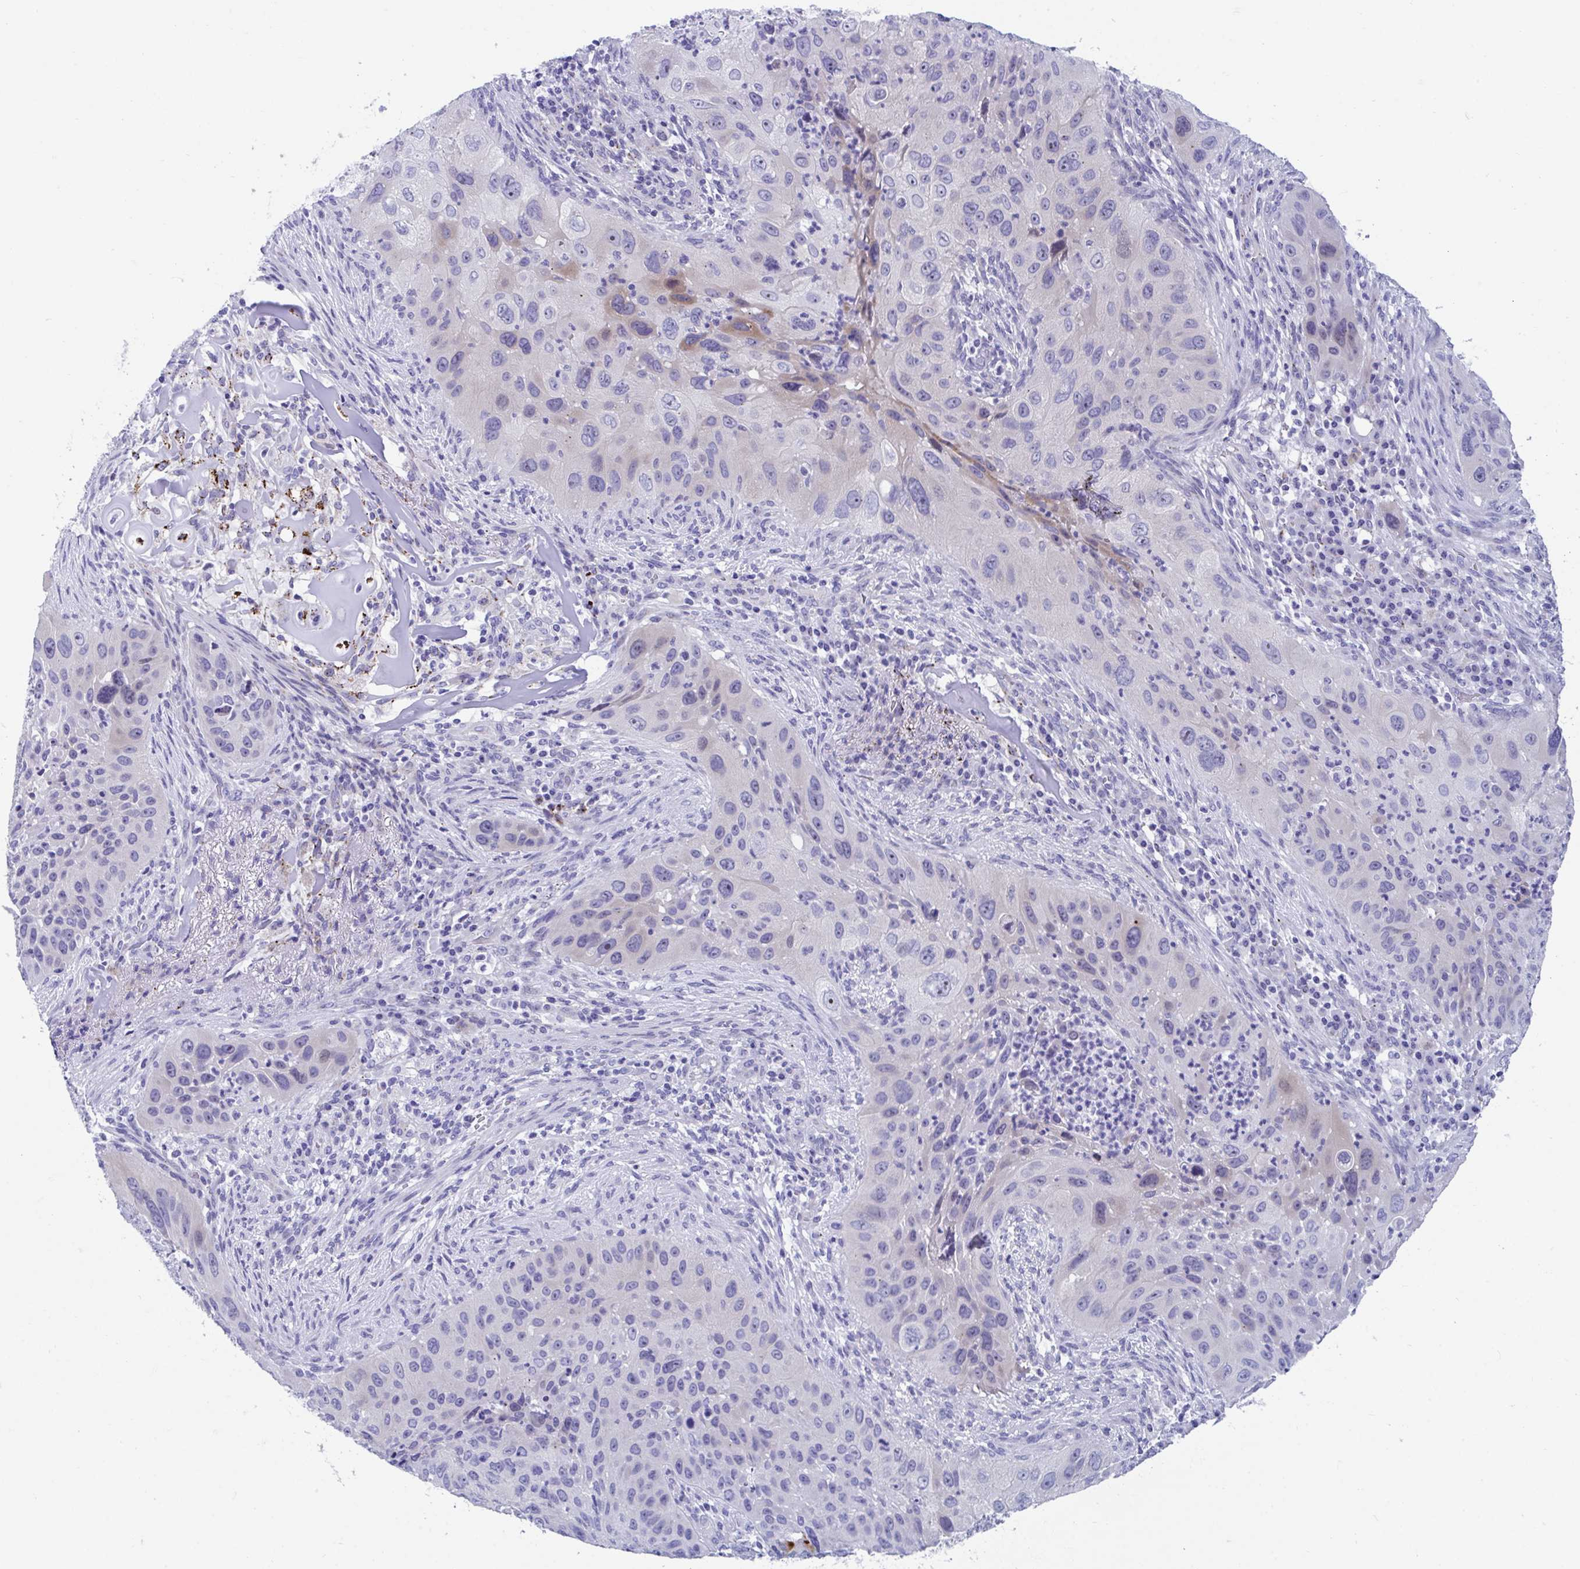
{"staining": {"intensity": "weak", "quantity": "<25%", "location": "cytoplasmic/membranous"}, "tissue": "lung cancer", "cell_type": "Tumor cells", "image_type": "cancer", "snomed": [{"axis": "morphology", "description": "Squamous cell carcinoma, NOS"}, {"axis": "topography", "description": "Lung"}], "caption": "Protein analysis of lung squamous cell carcinoma exhibits no significant staining in tumor cells.", "gene": "TTC30B", "patient": {"sex": "male", "age": 63}}